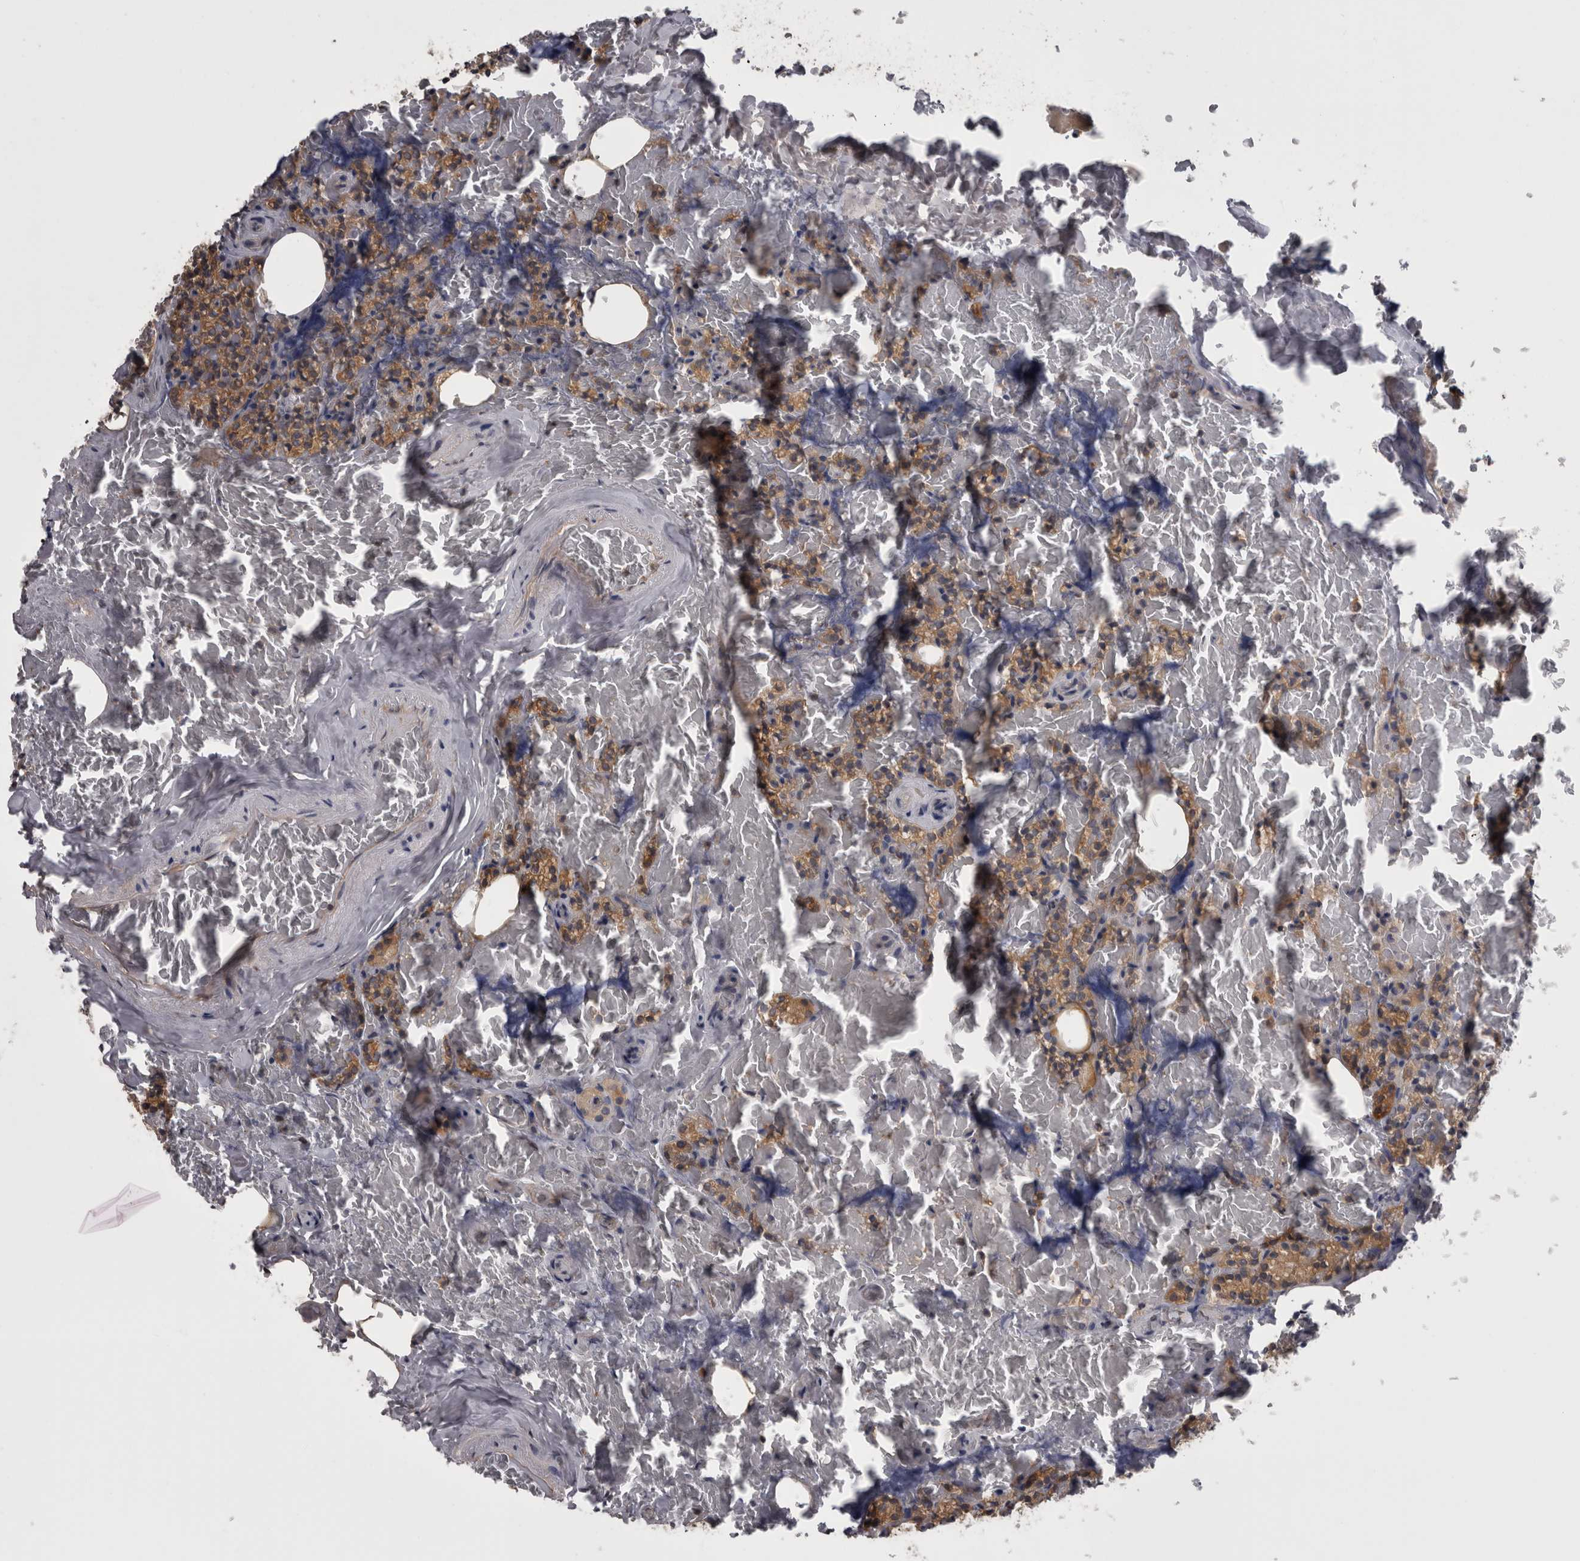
{"staining": {"intensity": "weak", "quantity": ">75%", "location": "cytoplasmic/membranous"}, "tissue": "parathyroid gland", "cell_type": "Glandular cells", "image_type": "normal", "snomed": [{"axis": "morphology", "description": "Normal tissue, NOS"}, {"axis": "topography", "description": "Parathyroid gland"}], "caption": "The image shows a brown stain indicating the presence of a protein in the cytoplasmic/membranous of glandular cells in parathyroid gland. Nuclei are stained in blue.", "gene": "APRT", "patient": {"sex": "female", "age": 78}}